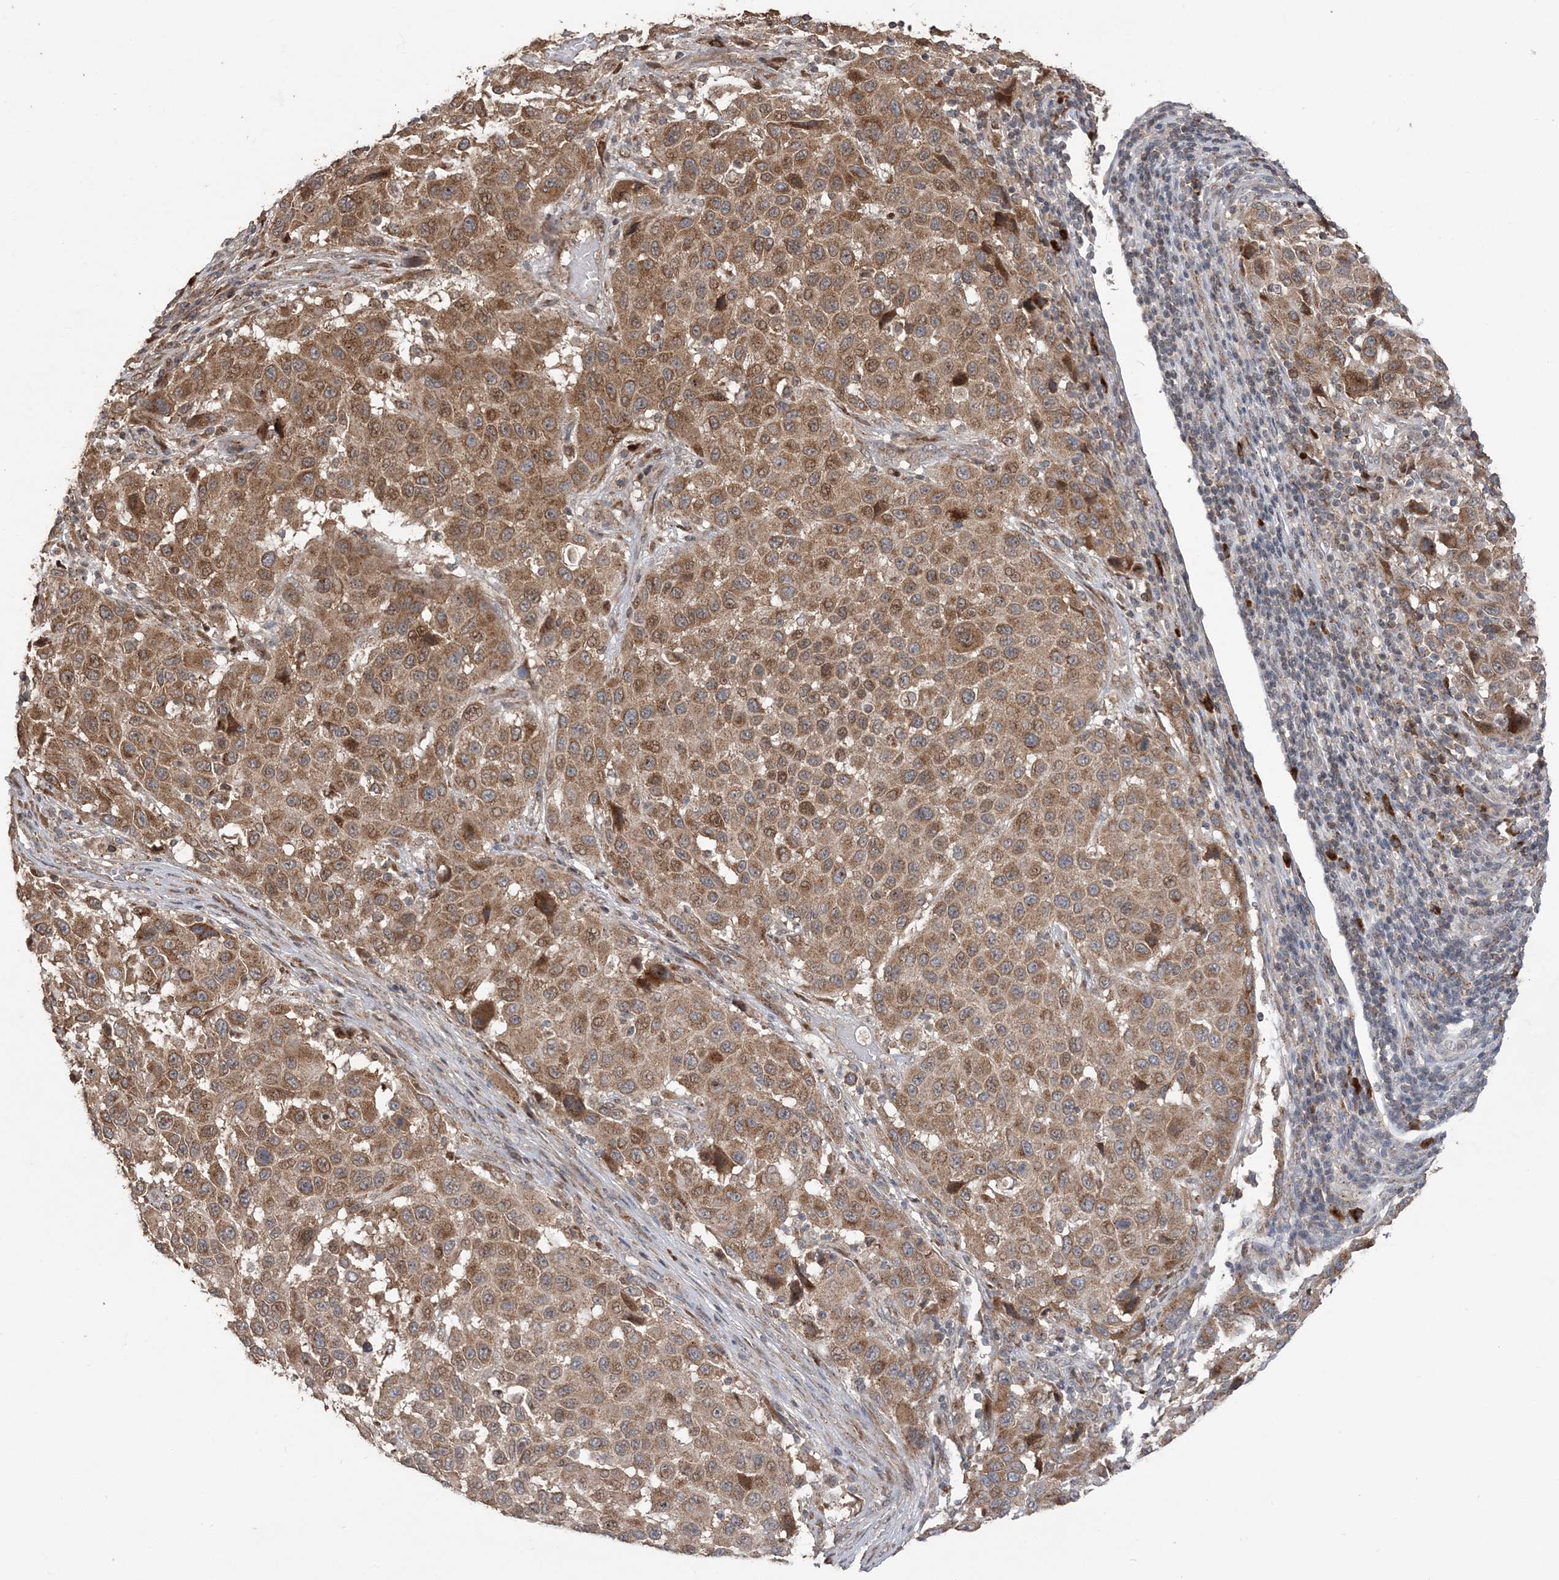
{"staining": {"intensity": "moderate", "quantity": ">75%", "location": "cytoplasmic/membranous"}, "tissue": "melanoma", "cell_type": "Tumor cells", "image_type": "cancer", "snomed": [{"axis": "morphology", "description": "Malignant melanoma, Metastatic site"}, {"axis": "topography", "description": "Lymph node"}], "caption": "High-power microscopy captured an IHC micrograph of melanoma, revealing moderate cytoplasmic/membranous expression in approximately >75% of tumor cells.", "gene": "RER1", "patient": {"sex": "male", "age": 61}}